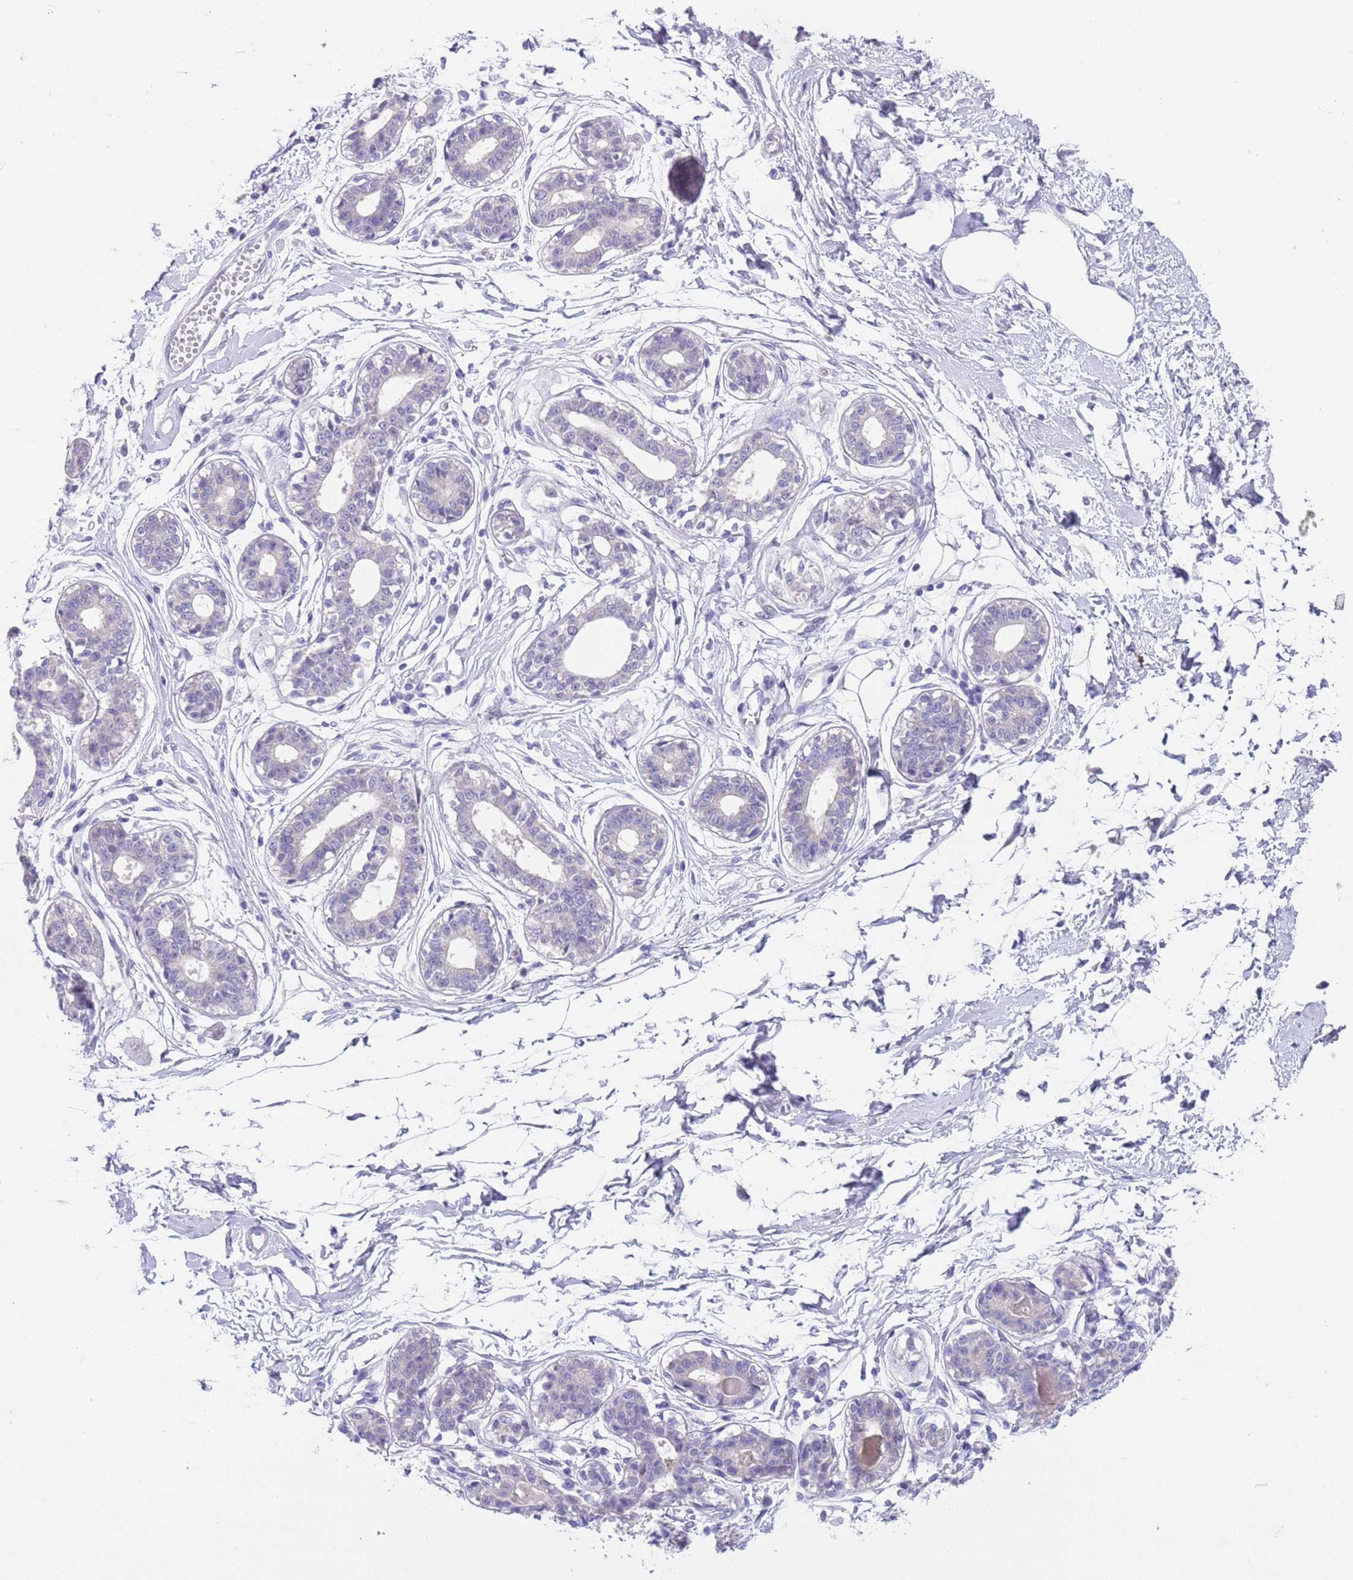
{"staining": {"intensity": "negative", "quantity": "none", "location": "none"}, "tissue": "breast", "cell_type": "Adipocytes", "image_type": "normal", "snomed": [{"axis": "morphology", "description": "Normal tissue, NOS"}, {"axis": "topography", "description": "Breast"}], "caption": "Immunohistochemistry (IHC) image of benign breast: breast stained with DAB shows no significant protein positivity in adipocytes.", "gene": "SPIRE2", "patient": {"sex": "female", "age": 45}}